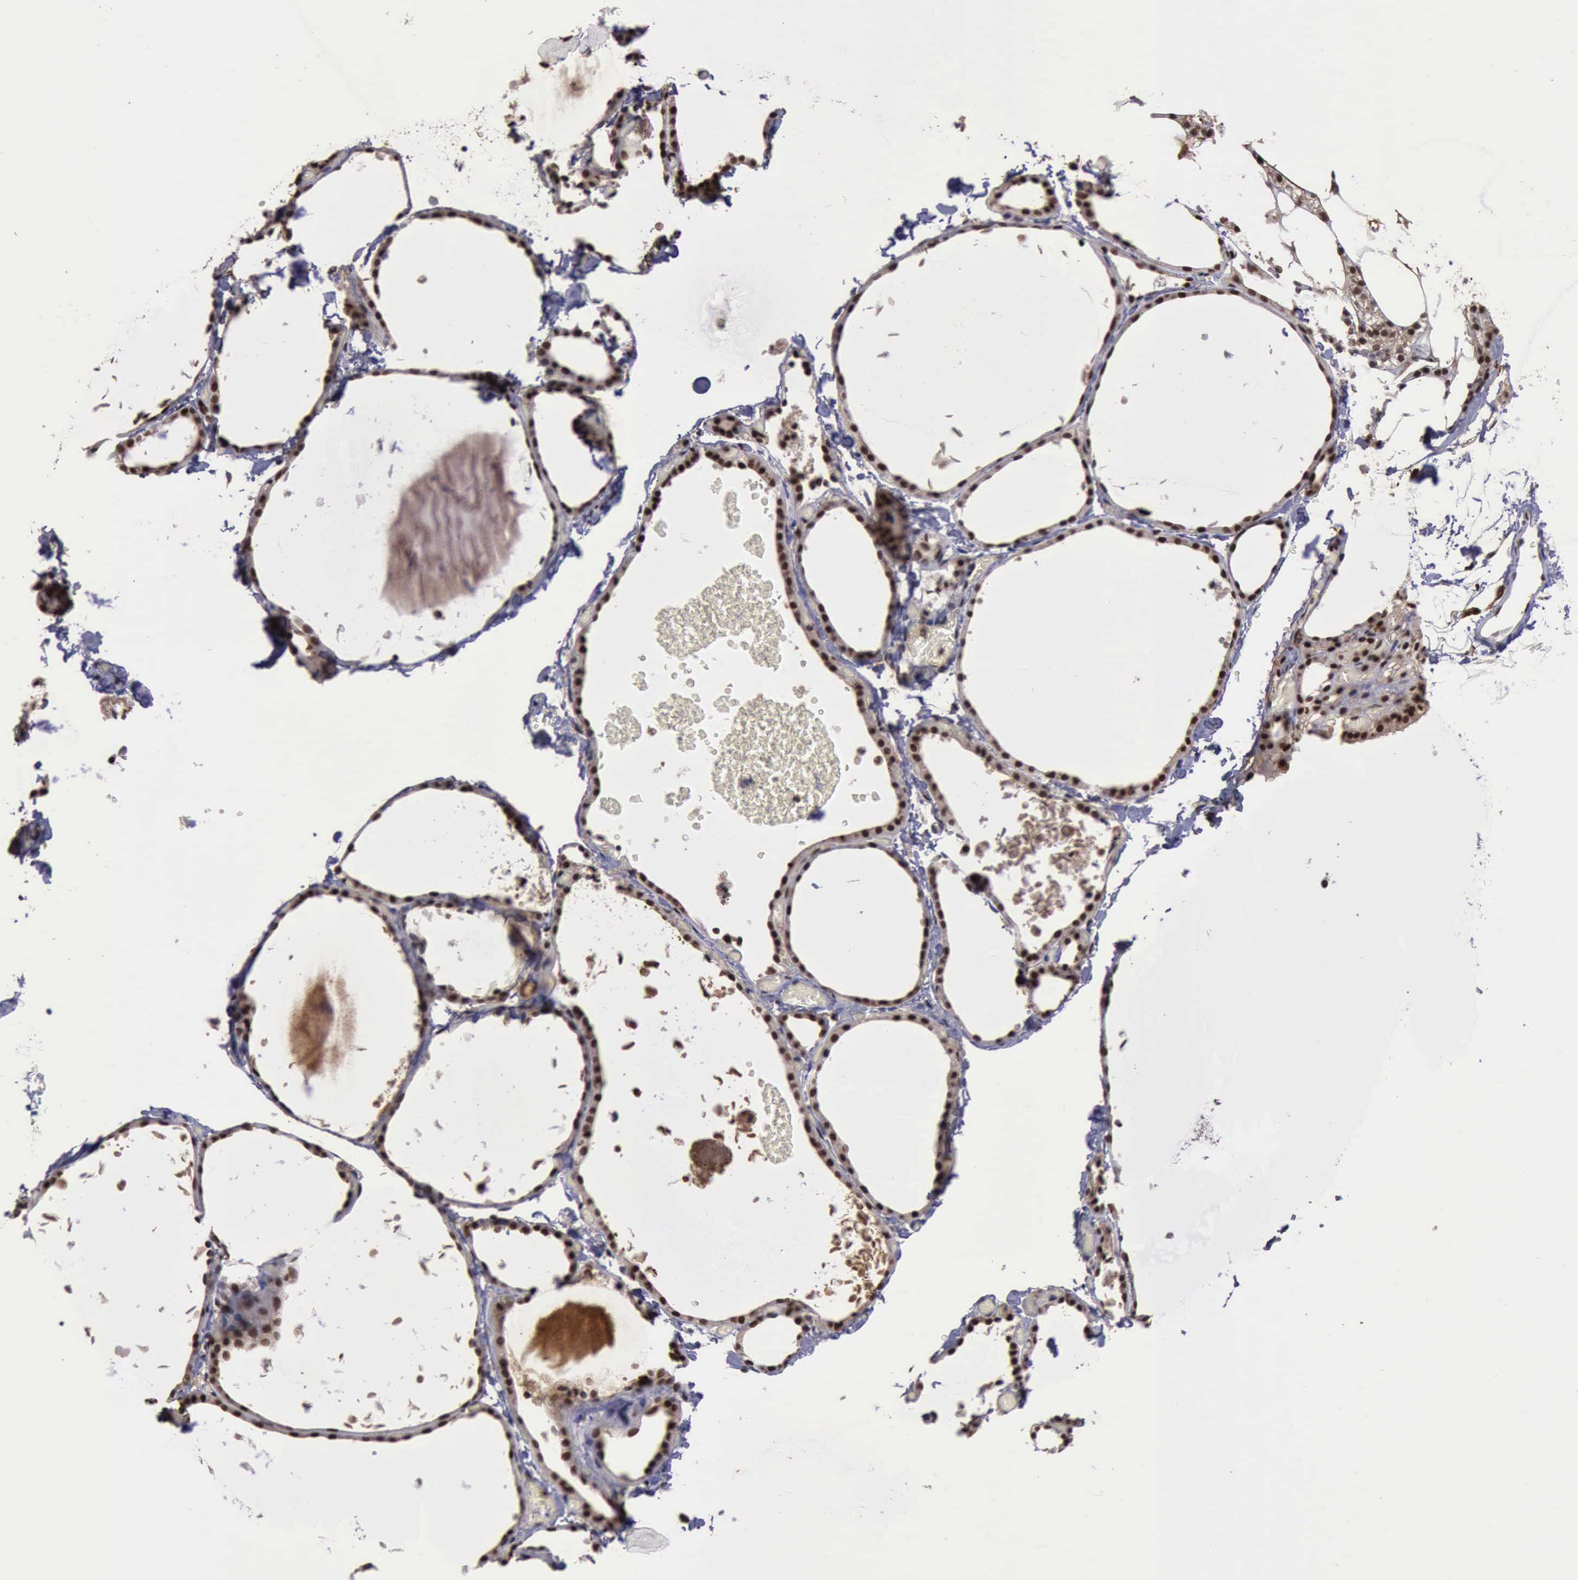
{"staining": {"intensity": "strong", "quantity": ">75%", "location": "nuclear"}, "tissue": "thyroid gland", "cell_type": "Glandular cells", "image_type": "normal", "snomed": [{"axis": "morphology", "description": "Normal tissue, NOS"}, {"axis": "topography", "description": "Thyroid gland"}], "caption": "Approximately >75% of glandular cells in normal human thyroid gland exhibit strong nuclear protein expression as visualized by brown immunohistochemical staining.", "gene": "TRMT2A", "patient": {"sex": "female", "age": 22}}